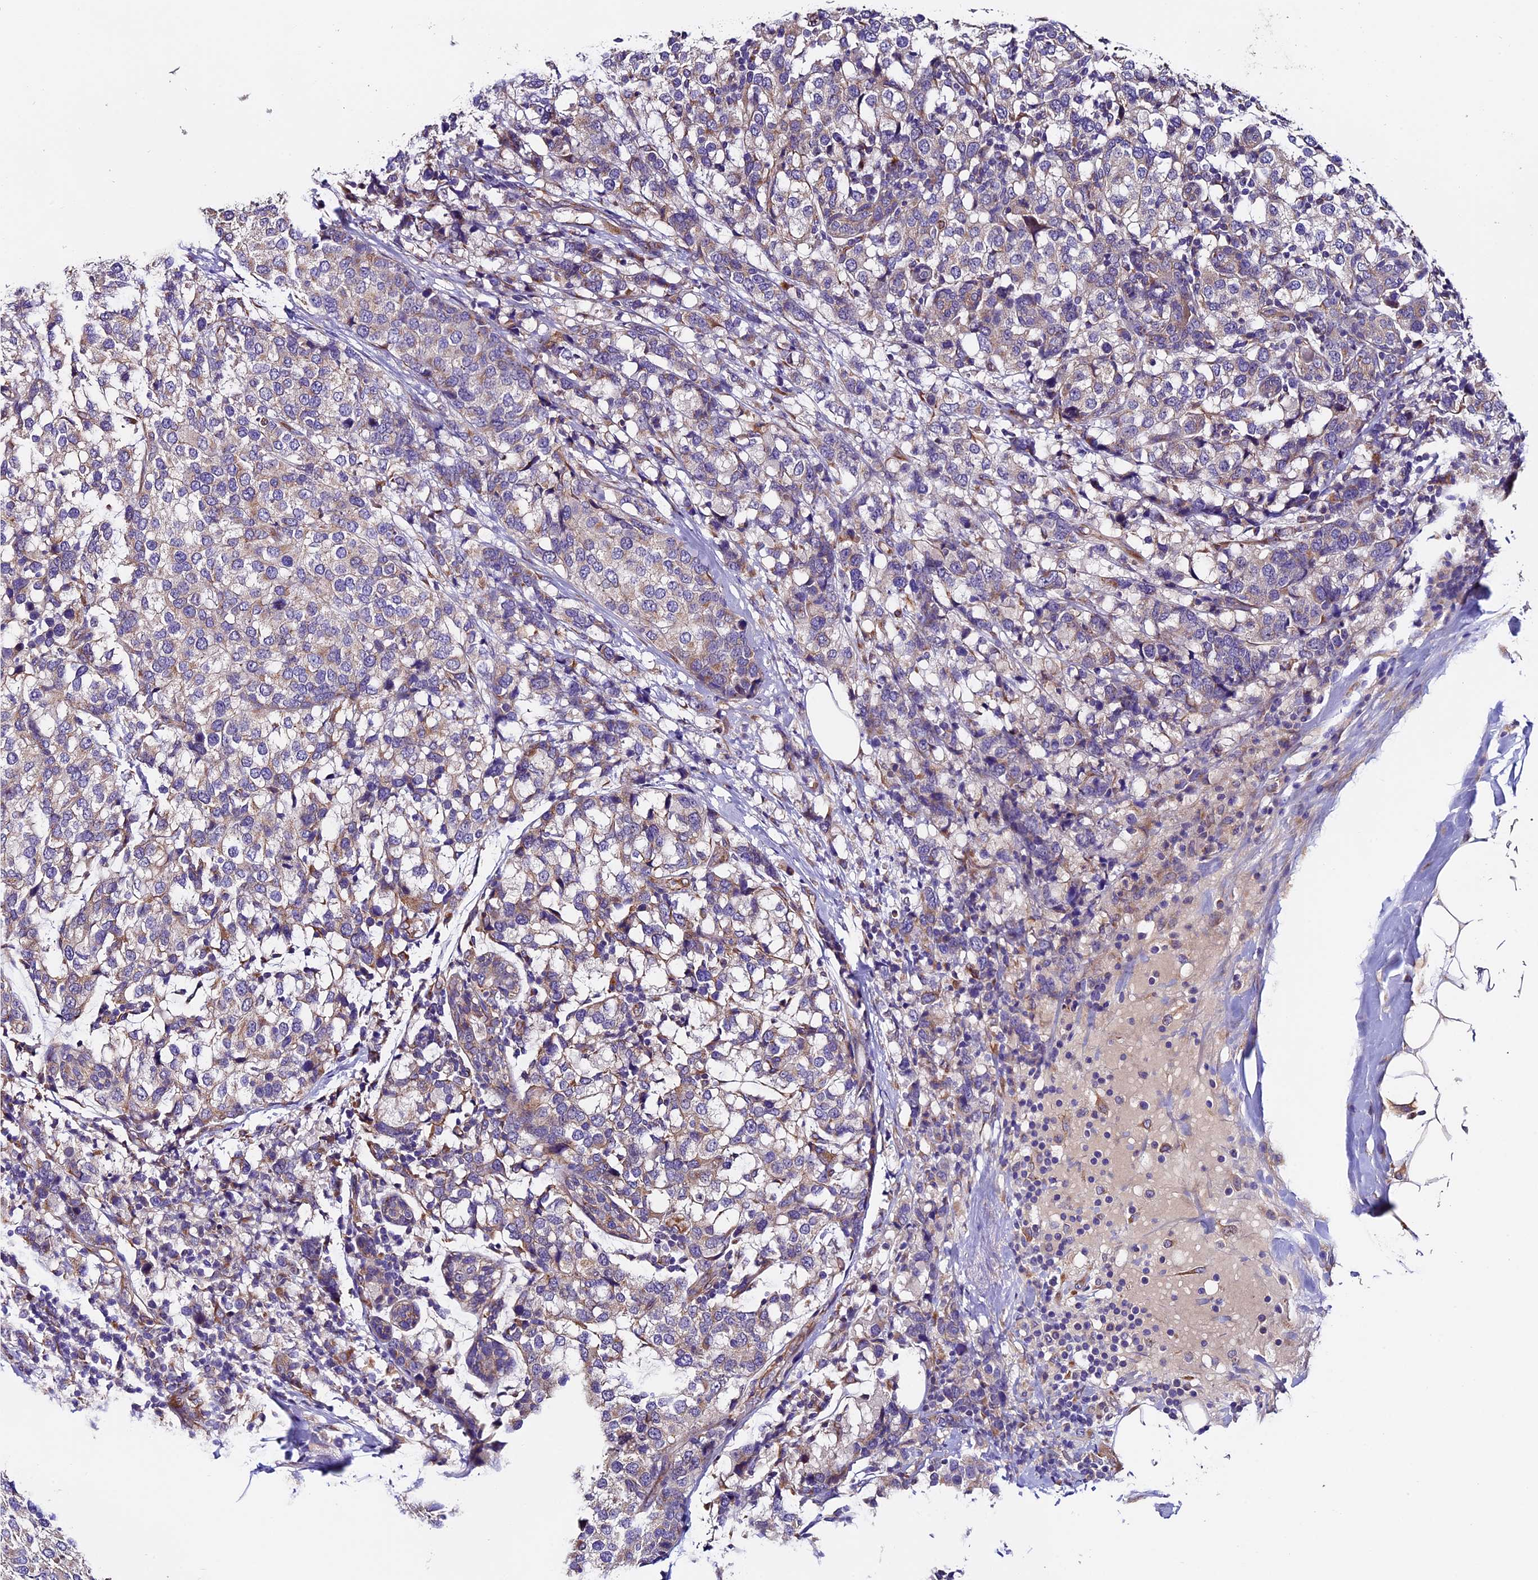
{"staining": {"intensity": "weak", "quantity": "<25%", "location": "cytoplasmic/membranous"}, "tissue": "breast cancer", "cell_type": "Tumor cells", "image_type": "cancer", "snomed": [{"axis": "morphology", "description": "Lobular carcinoma"}, {"axis": "topography", "description": "Breast"}], "caption": "Human breast cancer stained for a protein using immunohistochemistry demonstrates no positivity in tumor cells.", "gene": "CLN5", "patient": {"sex": "female", "age": 59}}